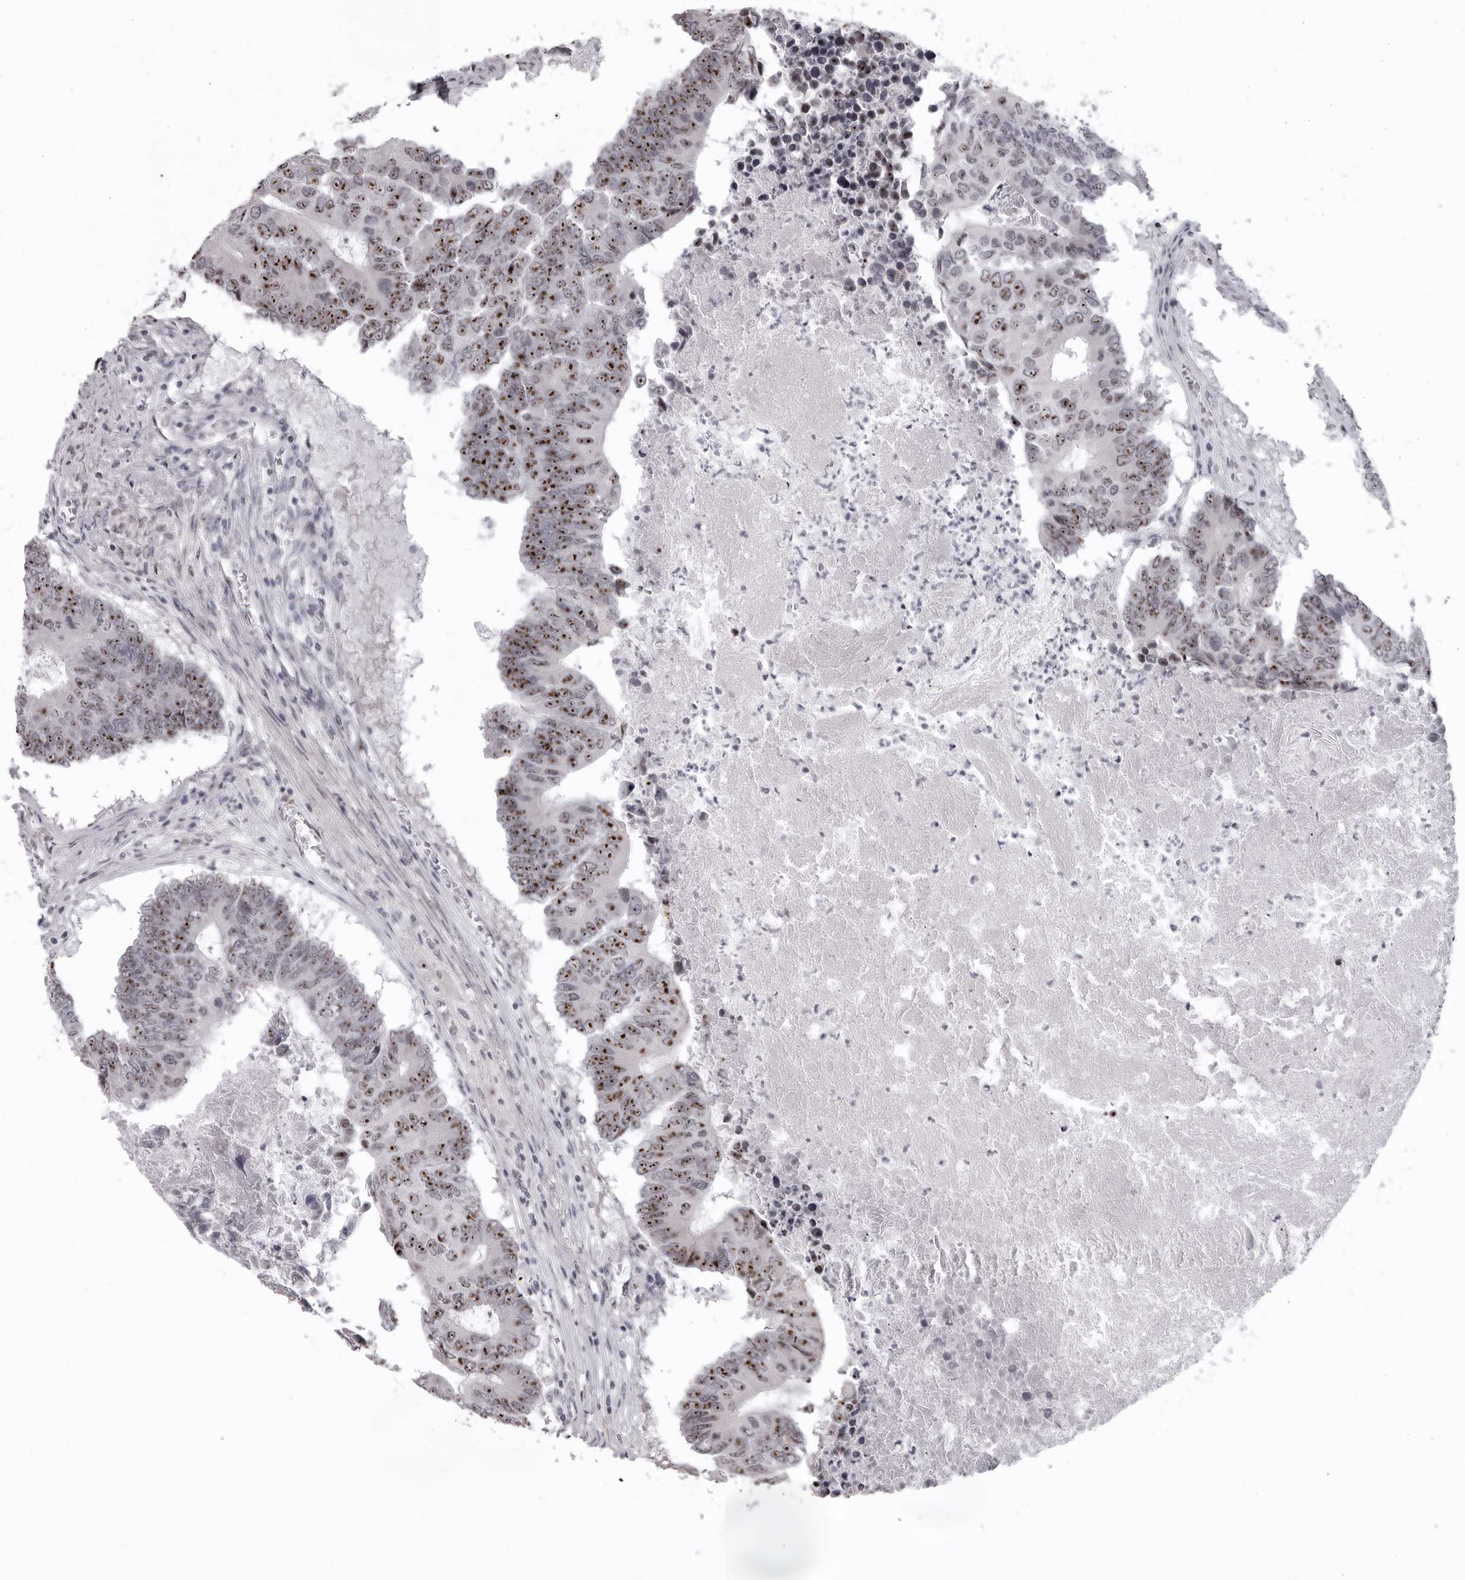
{"staining": {"intensity": "strong", "quantity": ">75%", "location": "nuclear"}, "tissue": "colorectal cancer", "cell_type": "Tumor cells", "image_type": "cancer", "snomed": [{"axis": "morphology", "description": "Adenocarcinoma, NOS"}, {"axis": "topography", "description": "Colon"}], "caption": "Tumor cells demonstrate high levels of strong nuclear staining in about >75% of cells in adenocarcinoma (colorectal).", "gene": "HELZ", "patient": {"sex": "male", "age": 87}}